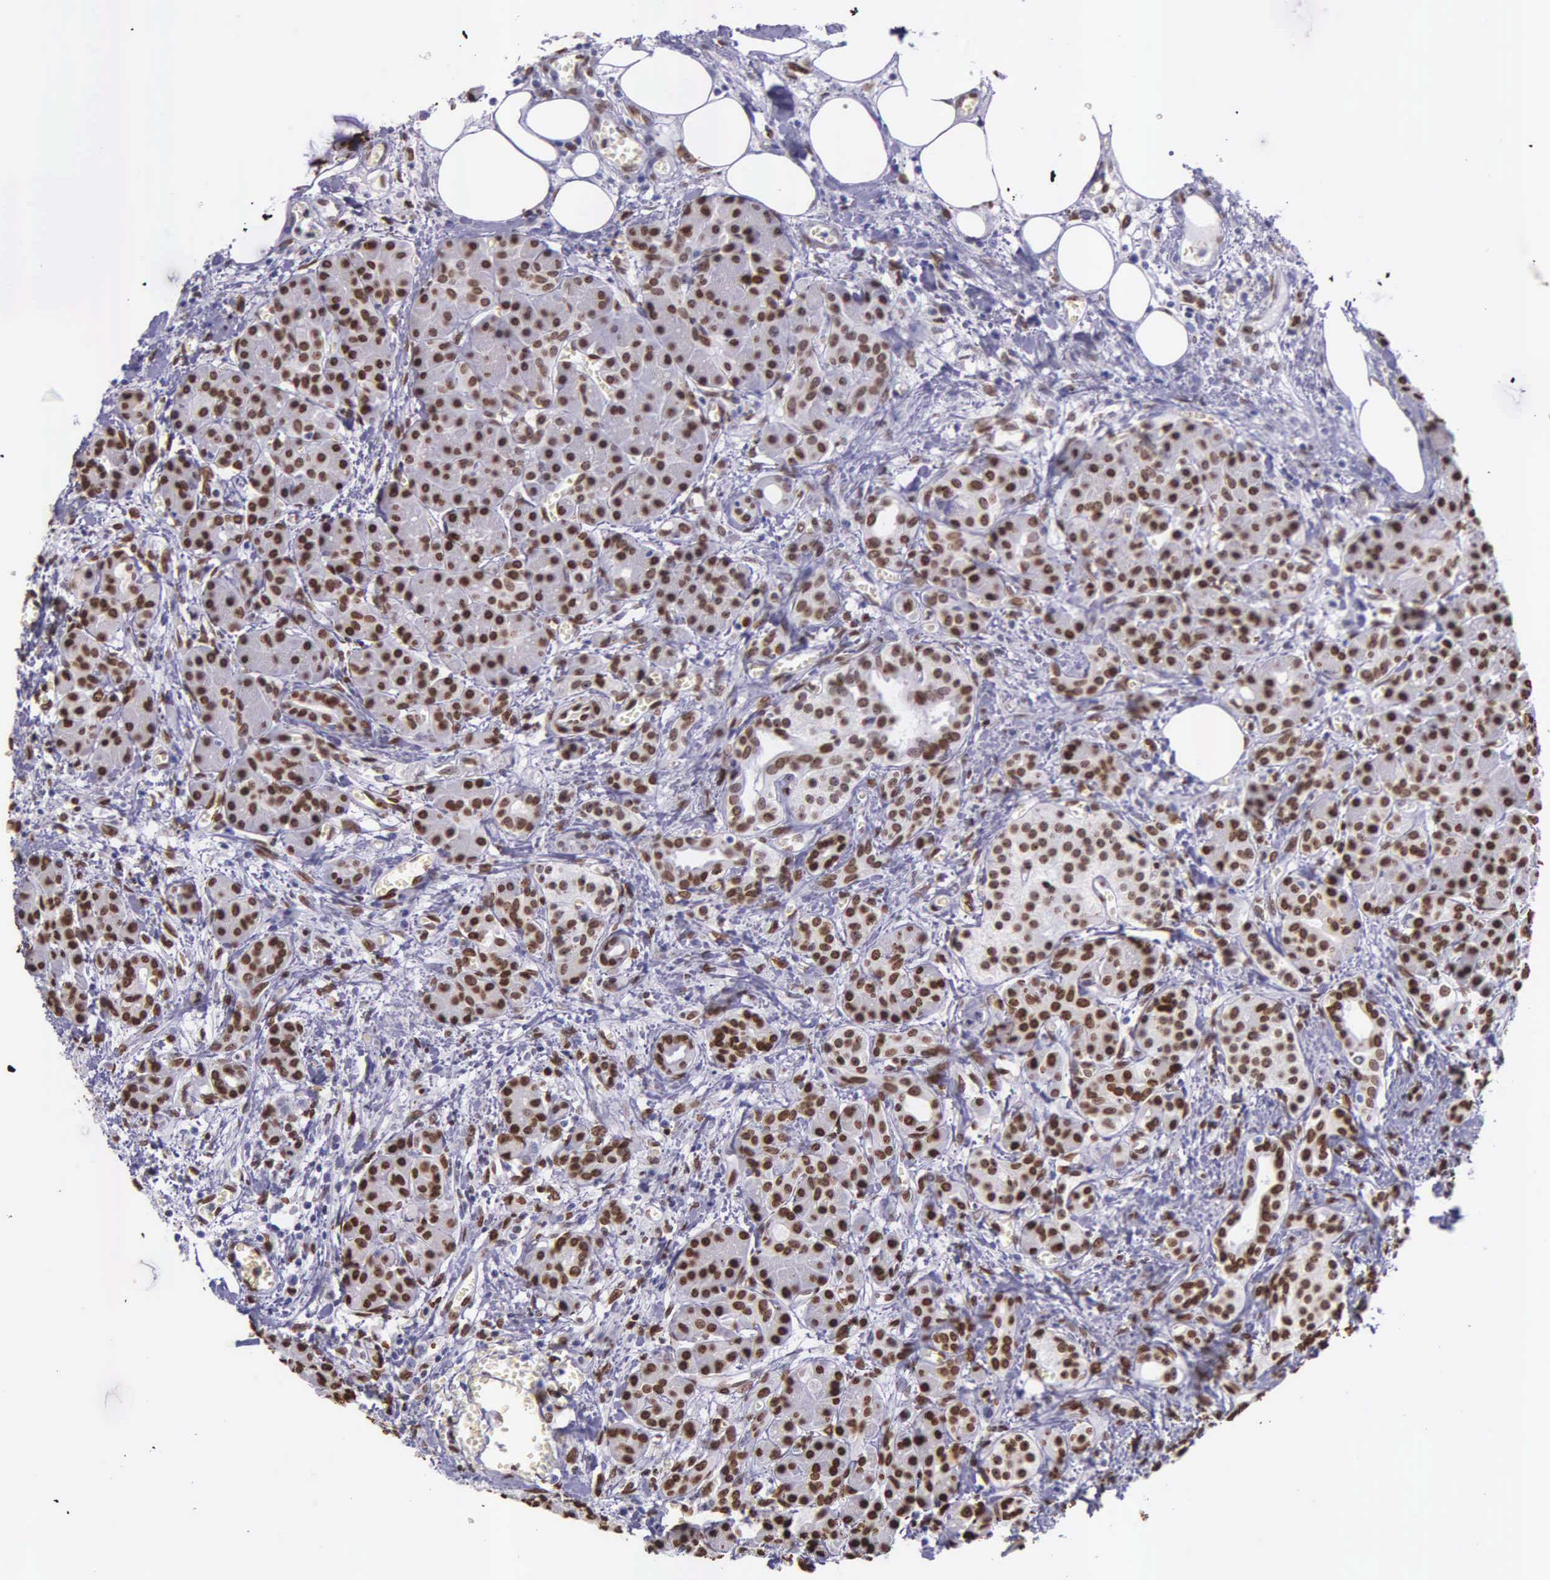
{"staining": {"intensity": "strong", "quantity": ">75%", "location": "nuclear"}, "tissue": "pancreas", "cell_type": "Exocrine glandular cells", "image_type": "normal", "snomed": [{"axis": "morphology", "description": "Normal tissue, NOS"}, {"axis": "topography", "description": "Pancreas"}], "caption": "Pancreas stained with a brown dye exhibits strong nuclear positive expression in about >75% of exocrine glandular cells.", "gene": "H1", "patient": {"sex": "male", "age": 73}}